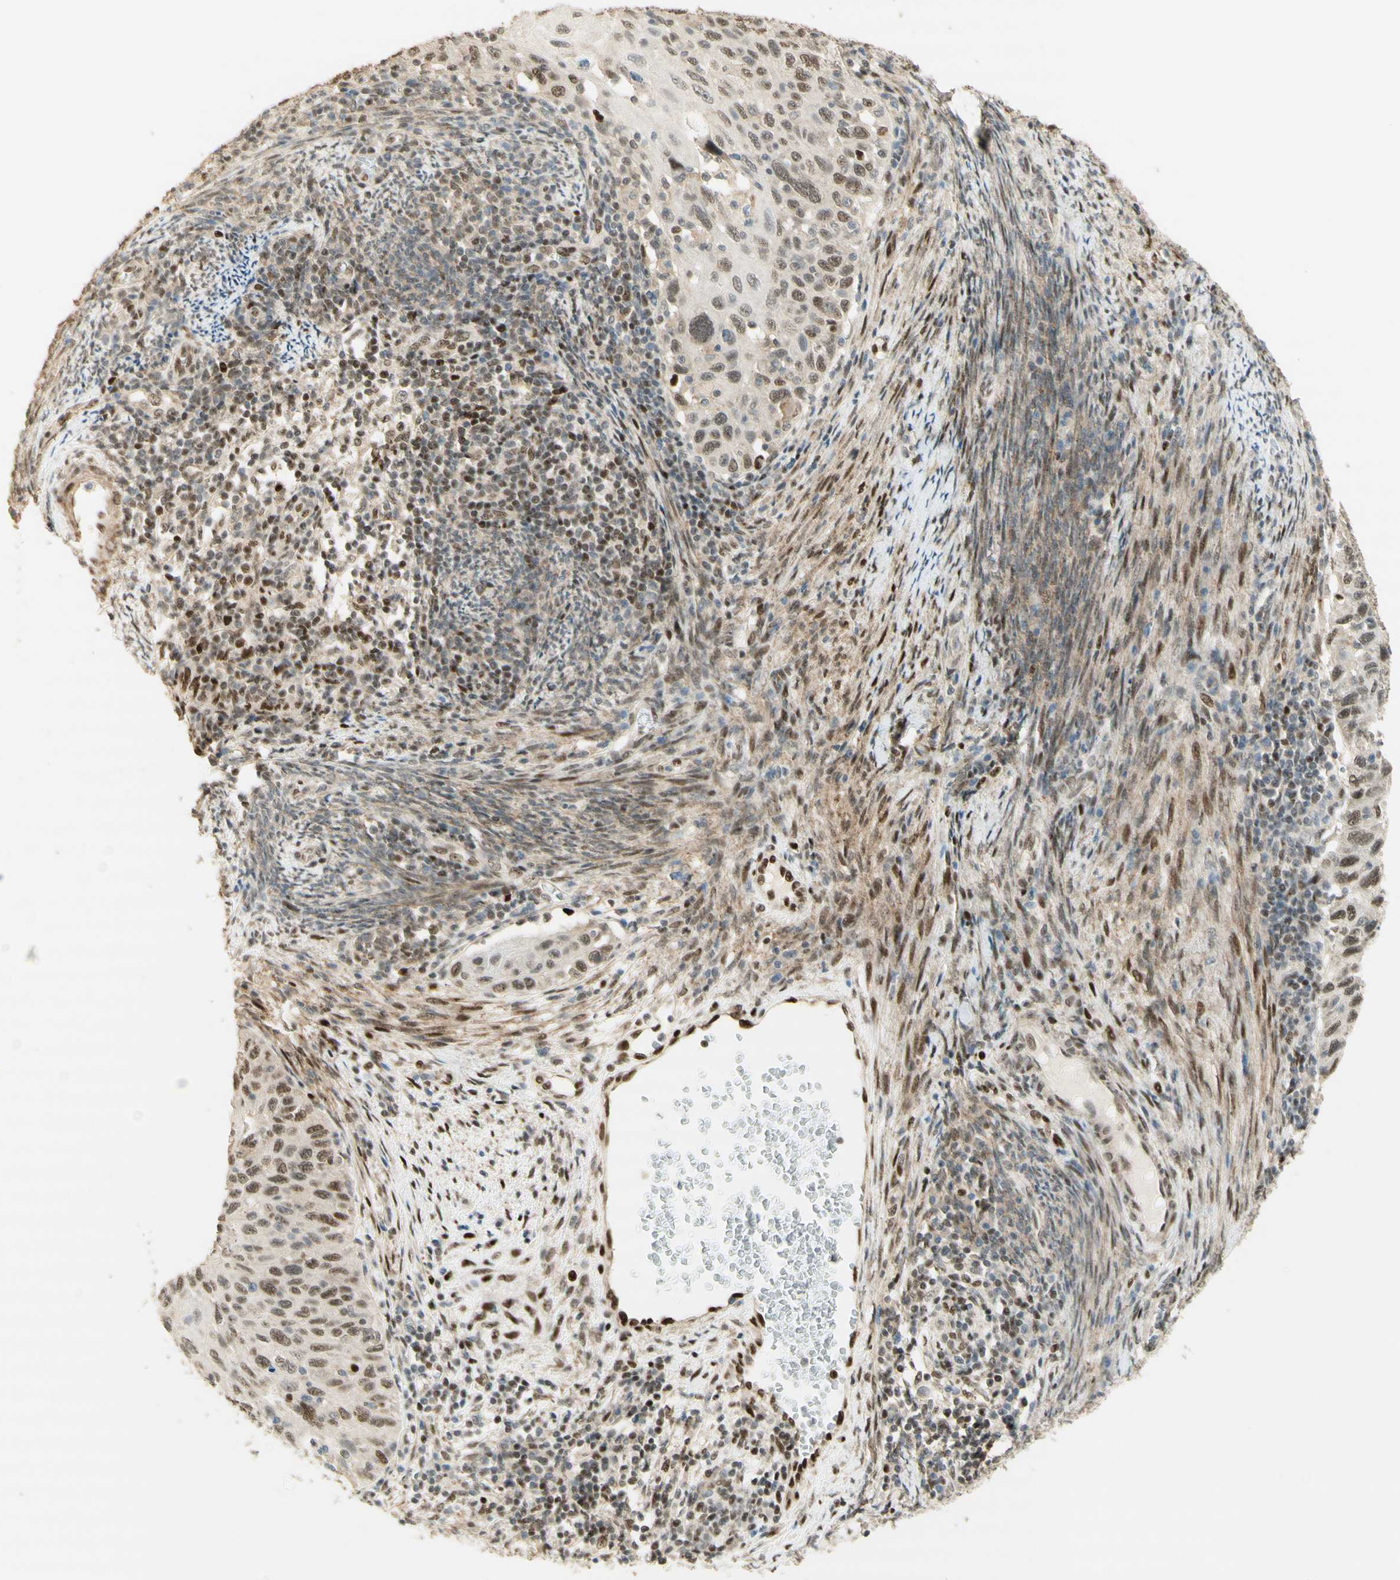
{"staining": {"intensity": "strong", "quantity": "25%-75%", "location": "nuclear"}, "tissue": "cervical cancer", "cell_type": "Tumor cells", "image_type": "cancer", "snomed": [{"axis": "morphology", "description": "Squamous cell carcinoma, NOS"}, {"axis": "topography", "description": "Cervix"}], "caption": "The histopathology image shows staining of cervical cancer (squamous cell carcinoma), revealing strong nuclear protein expression (brown color) within tumor cells. (brown staining indicates protein expression, while blue staining denotes nuclei).", "gene": "FOXP1", "patient": {"sex": "female", "age": 70}}